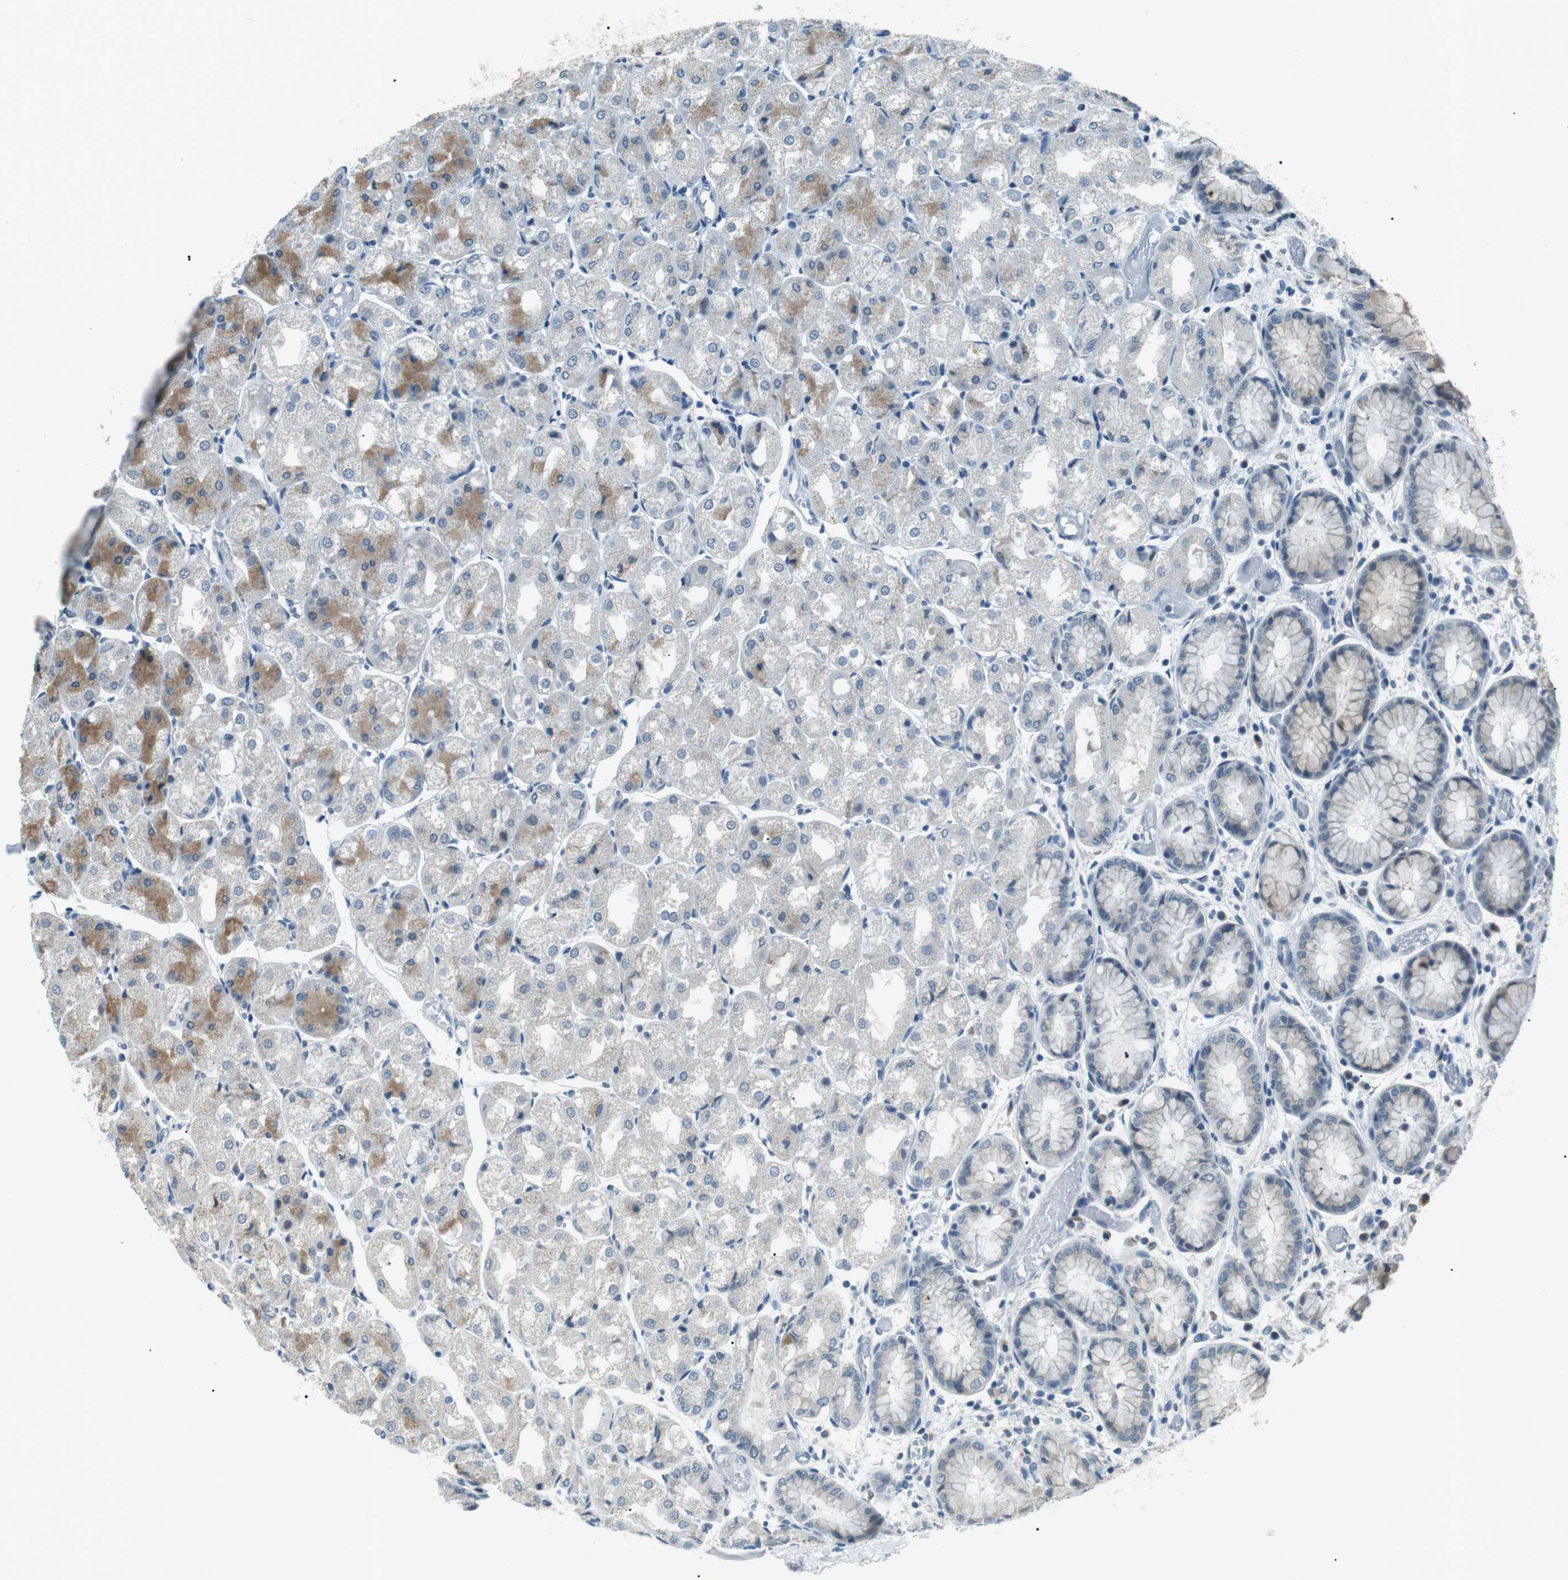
{"staining": {"intensity": "moderate", "quantity": "<25%", "location": "cytoplasmic/membranous"}, "tissue": "stomach", "cell_type": "Glandular cells", "image_type": "normal", "snomed": [{"axis": "morphology", "description": "Normal tissue, NOS"}, {"axis": "topography", "description": "Stomach, upper"}], "caption": "Stomach stained for a protein (brown) demonstrates moderate cytoplasmic/membranous positive positivity in approximately <25% of glandular cells.", "gene": "ENSG00000289724", "patient": {"sex": "male", "age": 72}}